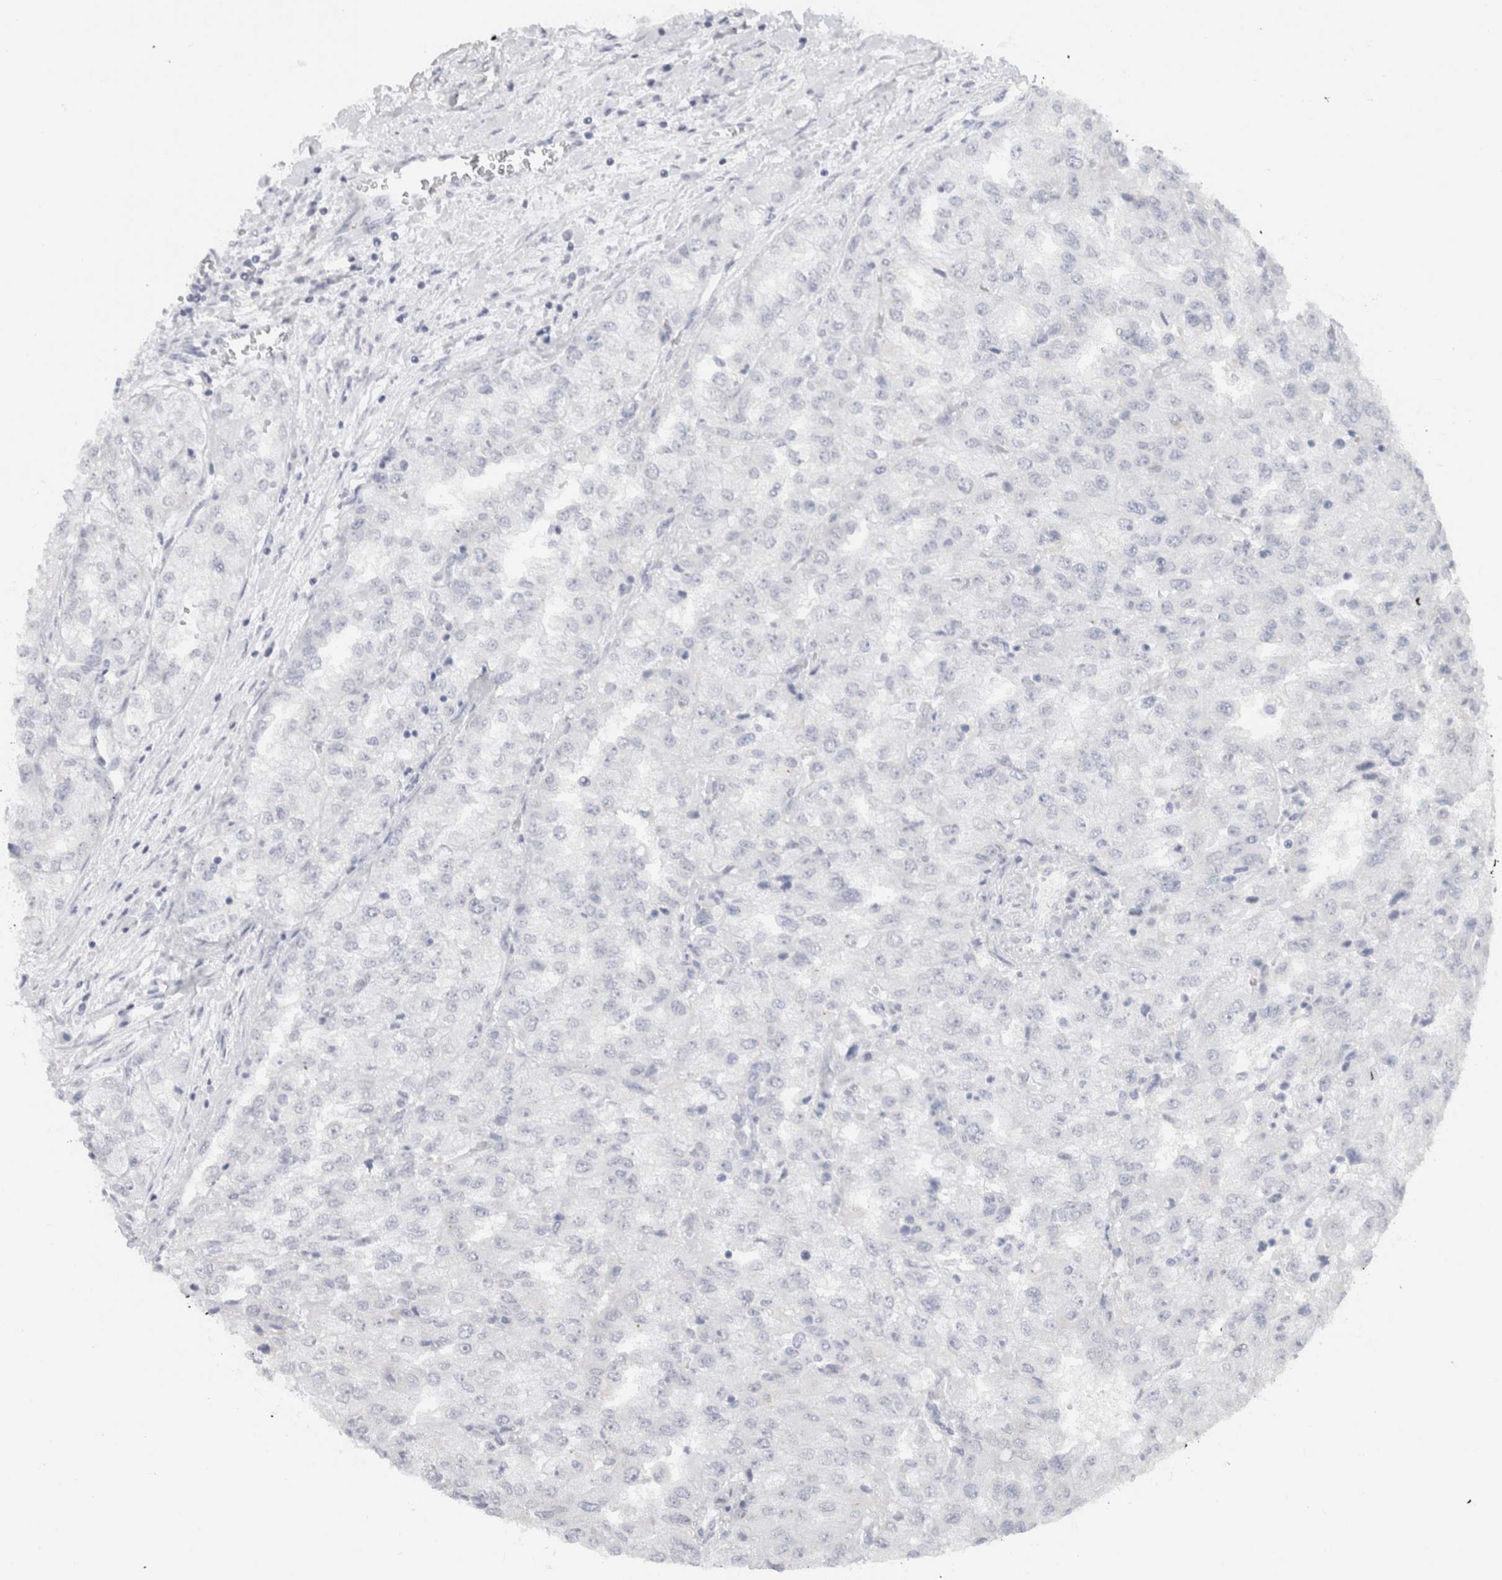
{"staining": {"intensity": "negative", "quantity": "none", "location": "none"}, "tissue": "renal cancer", "cell_type": "Tumor cells", "image_type": "cancer", "snomed": [{"axis": "morphology", "description": "Adenocarcinoma, NOS"}, {"axis": "topography", "description": "Kidney"}], "caption": "Renal cancer was stained to show a protein in brown. There is no significant expression in tumor cells.", "gene": "C9orf50", "patient": {"sex": "female", "age": 54}}